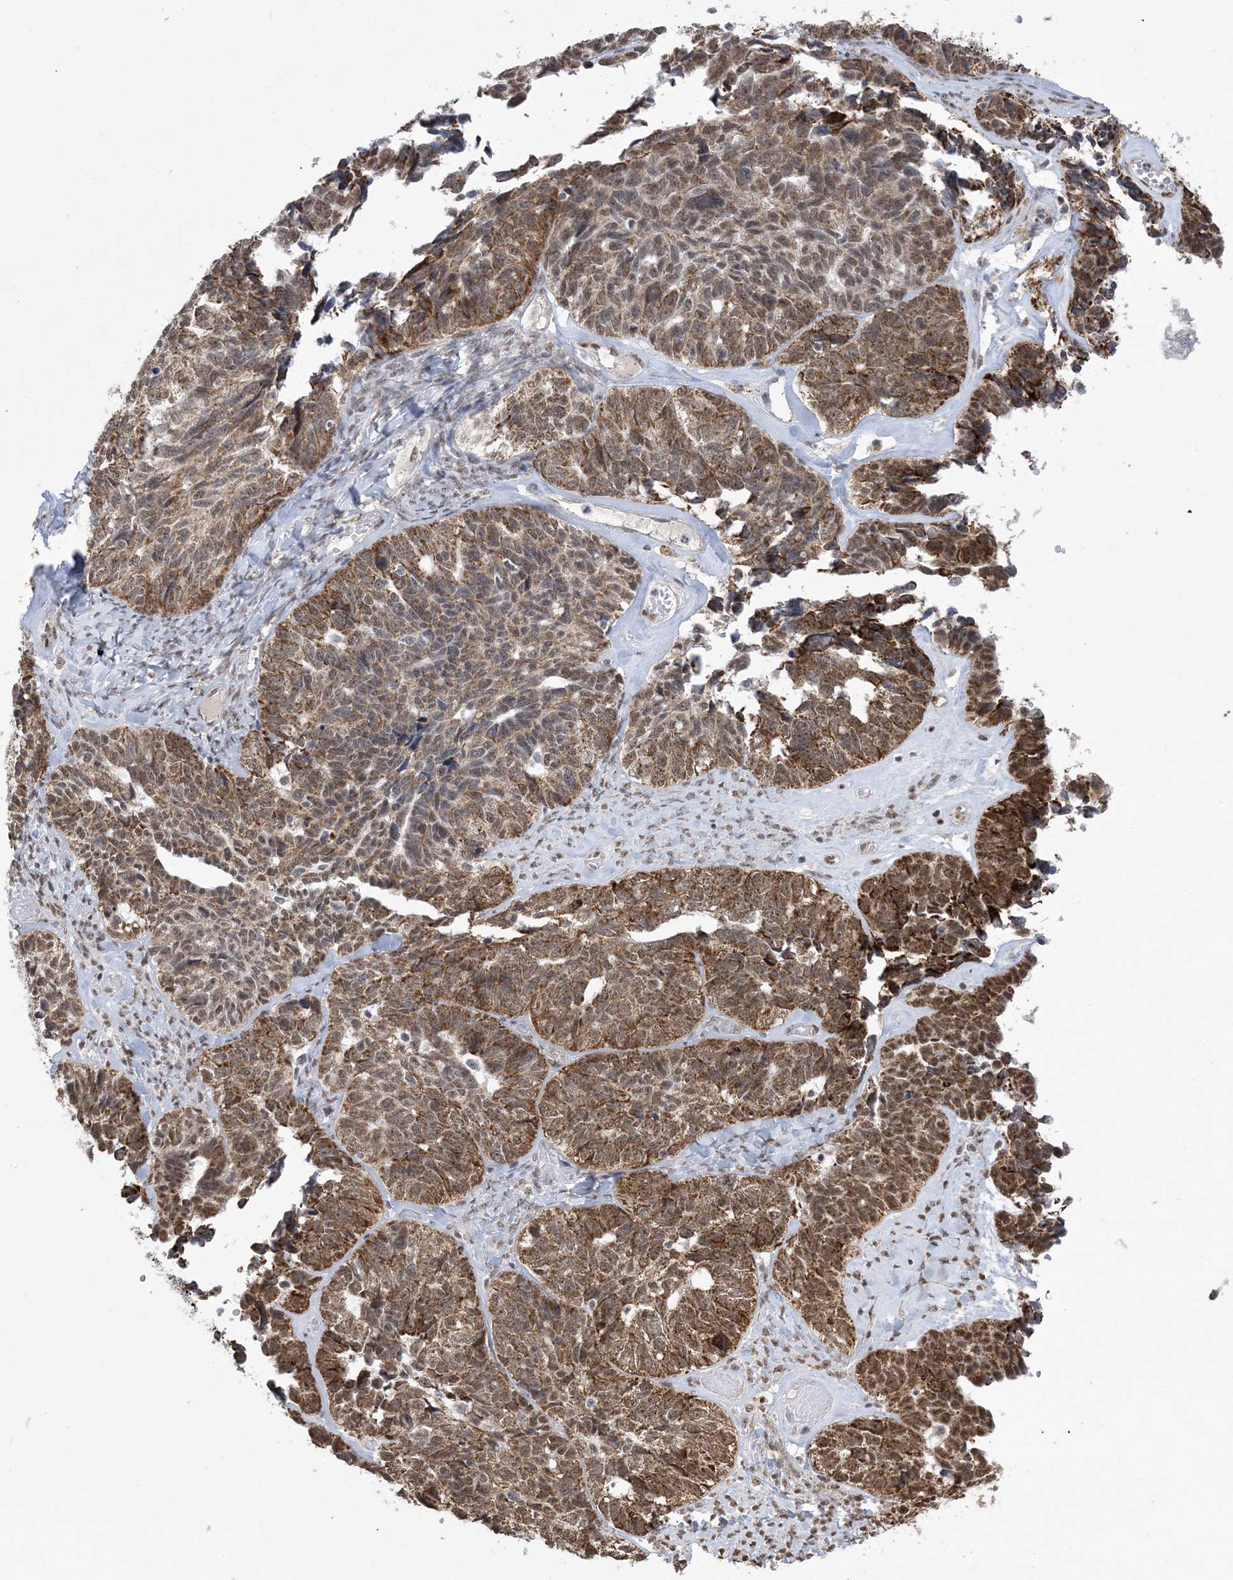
{"staining": {"intensity": "moderate", "quantity": ">75%", "location": "cytoplasmic/membranous,nuclear"}, "tissue": "ovarian cancer", "cell_type": "Tumor cells", "image_type": "cancer", "snomed": [{"axis": "morphology", "description": "Cystadenocarcinoma, serous, NOS"}, {"axis": "topography", "description": "Ovary"}], "caption": "Serous cystadenocarcinoma (ovarian) stained with immunohistochemistry exhibits moderate cytoplasmic/membranous and nuclear expression in approximately >75% of tumor cells.", "gene": "TRMT10C", "patient": {"sex": "female", "age": 79}}